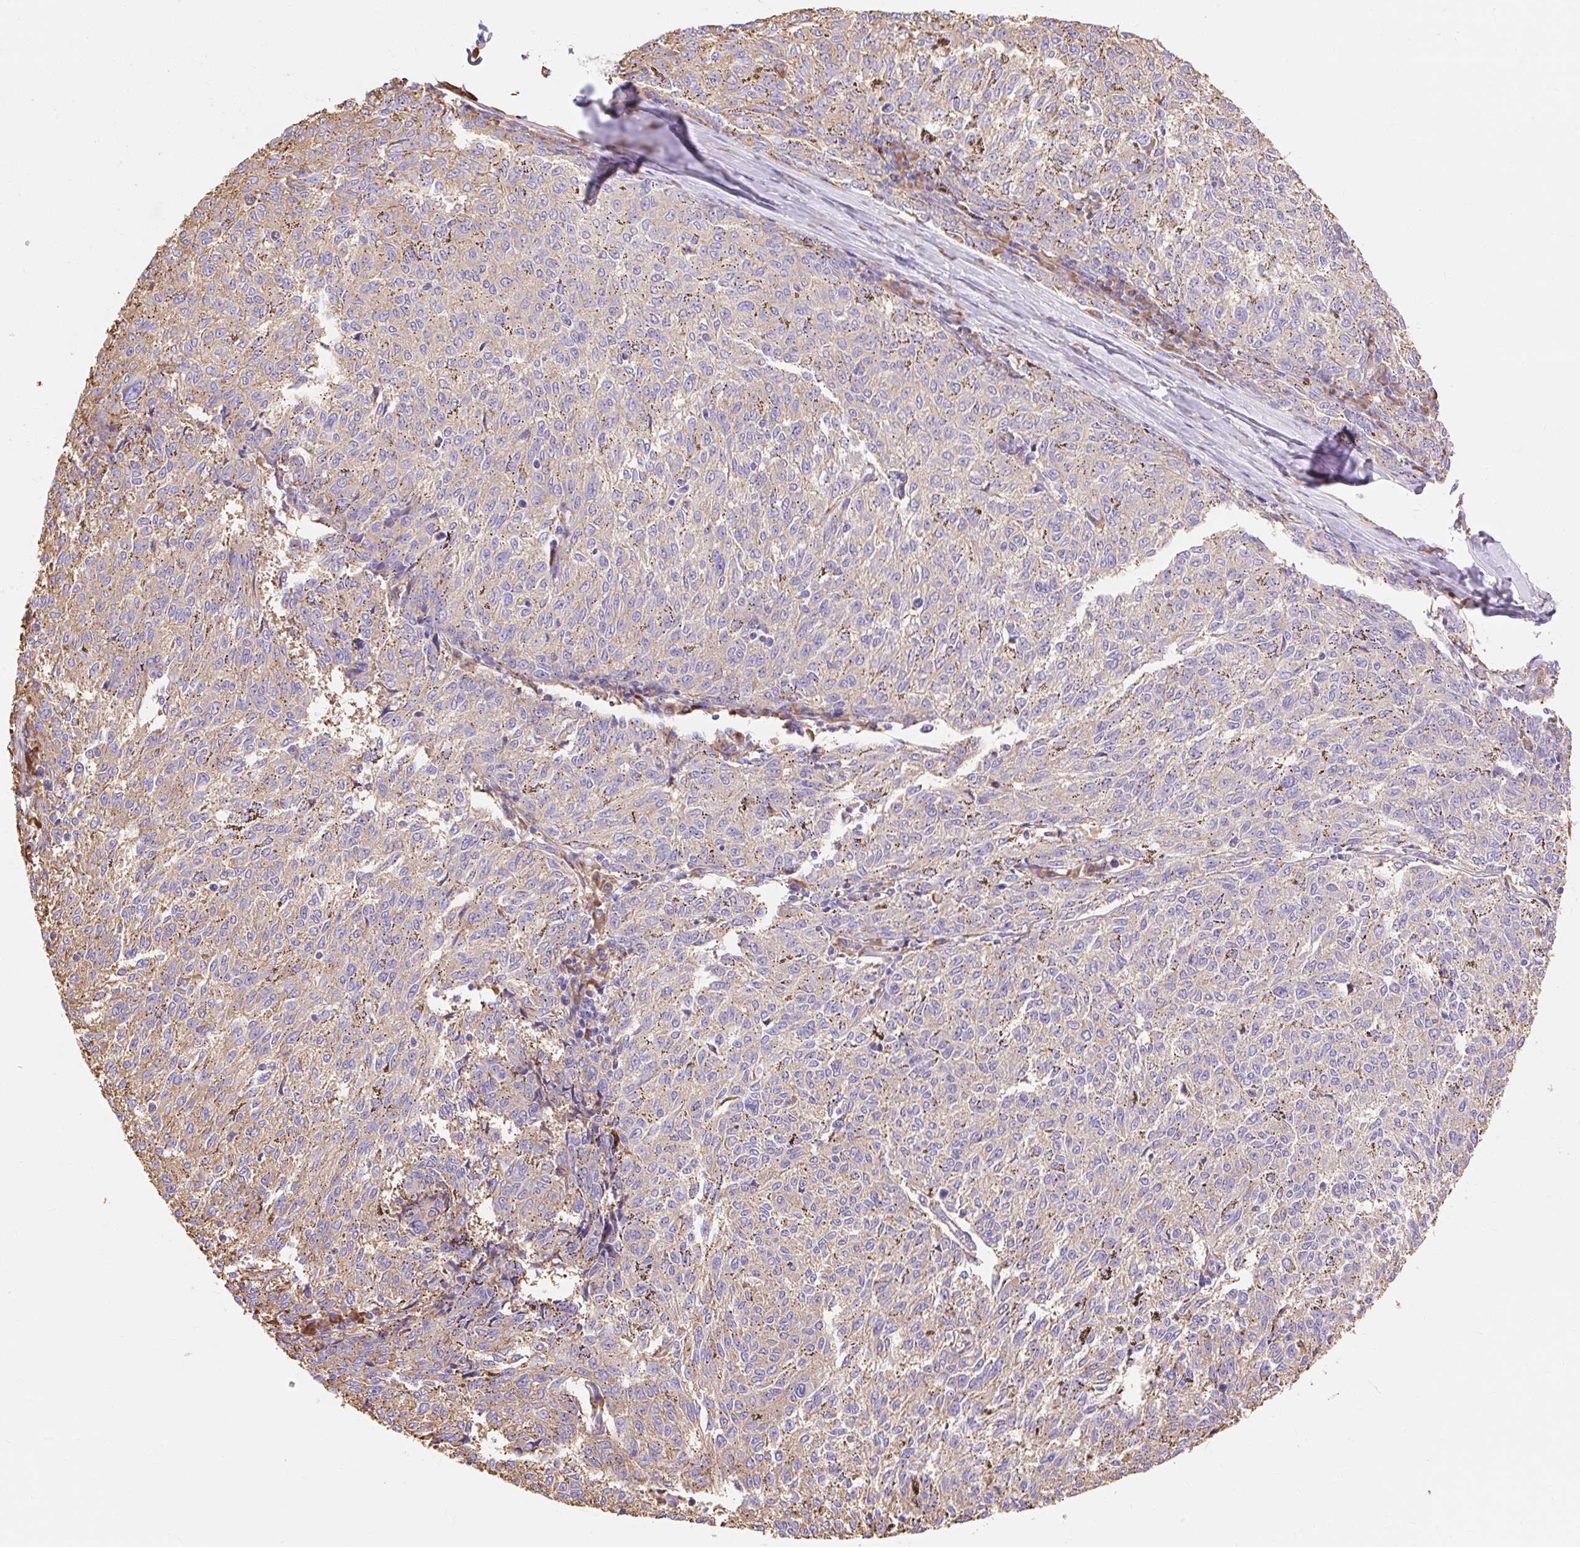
{"staining": {"intensity": "weak", "quantity": "<25%", "location": "cytoplasmic/membranous"}, "tissue": "melanoma", "cell_type": "Tumor cells", "image_type": "cancer", "snomed": [{"axis": "morphology", "description": "Malignant melanoma, NOS"}, {"axis": "topography", "description": "Skin"}], "caption": "This is an IHC photomicrograph of human melanoma. There is no positivity in tumor cells.", "gene": "RPS17", "patient": {"sex": "female", "age": 72}}